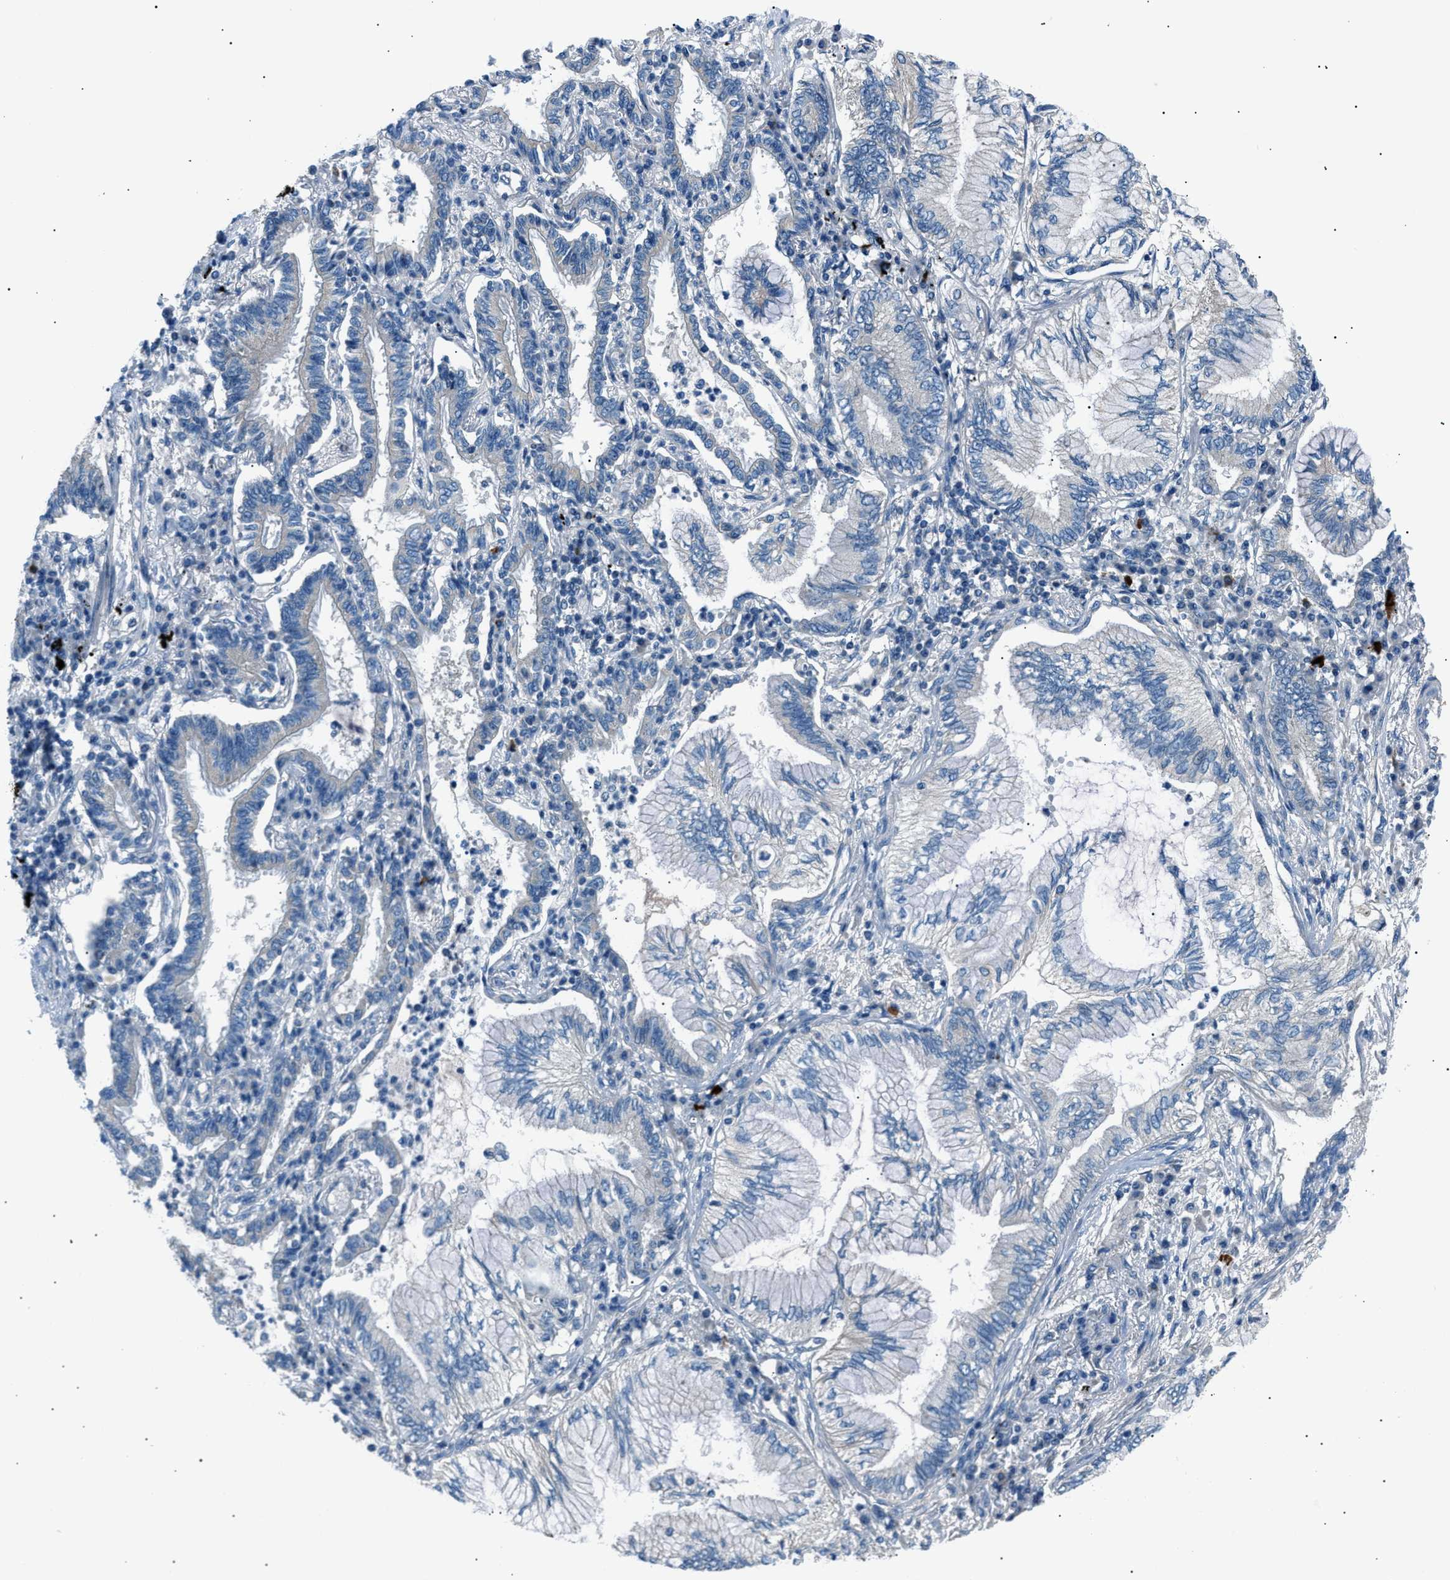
{"staining": {"intensity": "negative", "quantity": "none", "location": "none"}, "tissue": "lung cancer", "cell_type": "Tumor cells", "image_type": "cancer", "snomed": [{"axis": "morphology", "description": "Normal tissue, NOS"}, {"axis": "morphology", "description": "Adenocarcinoma, NOS"}, {"axis": "topography", "description": "Bronchus"}, {"axis": "topography", "description": "Lung"}], "caption": "A histopathology image of human lung adenocarcinoma is negative for staining in tumor cells.", "gene": "LRRC37B", "patient": {"sex": "female", "age": 70}}